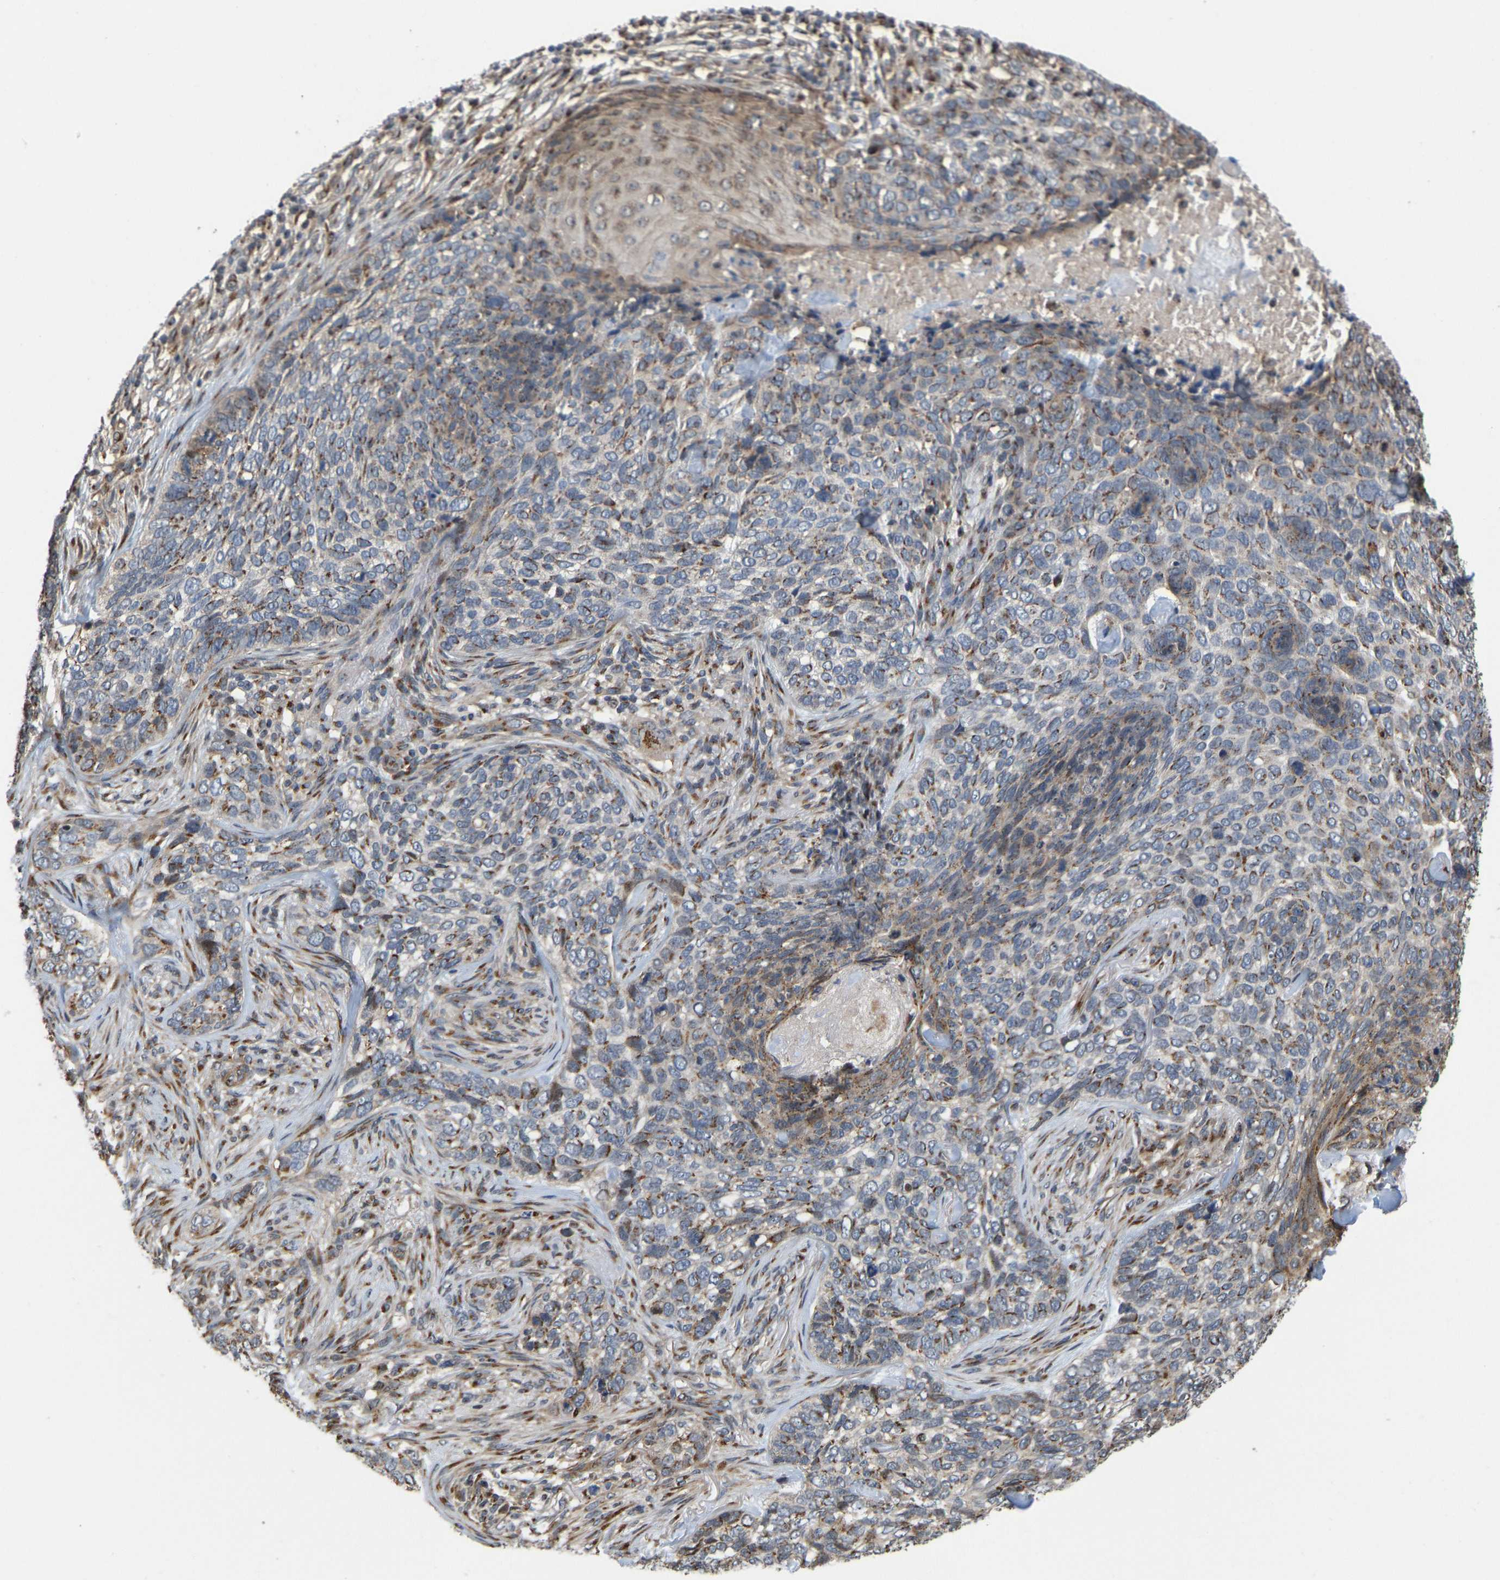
{"staining": {"intensity": "moderate", "quantity": ">75%", "location": "cytoplasmic/membranous"}, "tissue": "skin cancer", "cell_type": "Tumor cells", "image_type": "cancer", "snomed": [{"axis": "morphology", "description": "Basal cell carcinoma"}, {"axis": "topography", "description": "Skin"}], "caption": "This image displays IHC staining of human skin basal cell carcinoma, with medium moderate cytoplasmic/membranous expression in about >75% of tumor cells.", "gene": "YIPF4", "patient": {"sex": "female", "age": 64}}